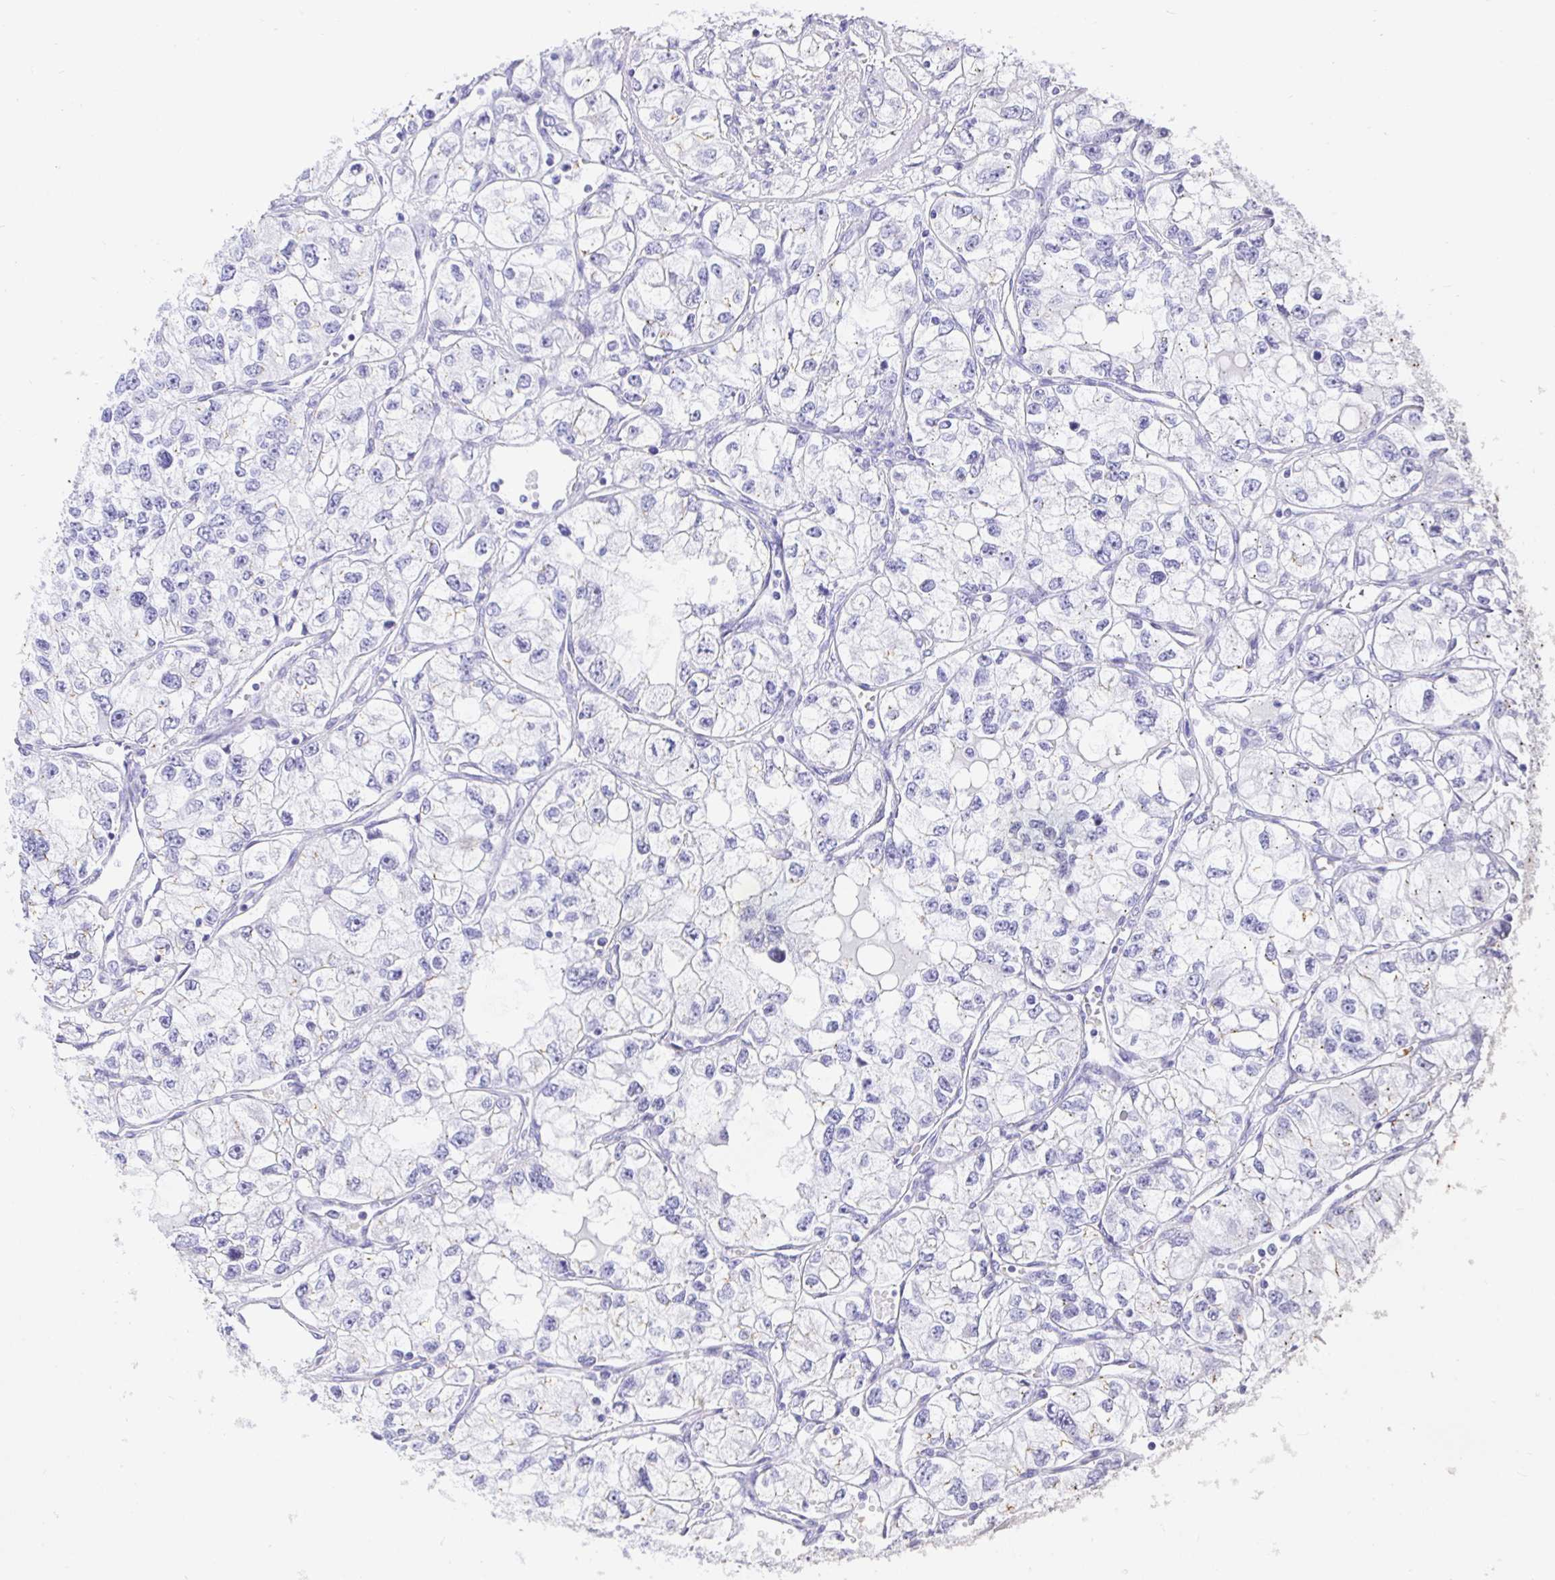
{"staining": {"intensity": "negative", "quantity": "none", "location": "none"}, "tissue": "renal cancer", "cell_type": "Tumor cells", "image_type": "cancer", "snomed": [{"axis": "morphology", "description": "Adenocarcinoma, NOS"}, {"axis": "topography", "description": "Kidney"}], "caption": "High magnification brightfield microscopy of adenocarcinoma (renal) stained with DAB (brown) and counterstained with hematoxylin (blue): tumor cells show no significant positivity.", "gene": "EZHIP", "patient": {"sex": "female", "age": 59}}